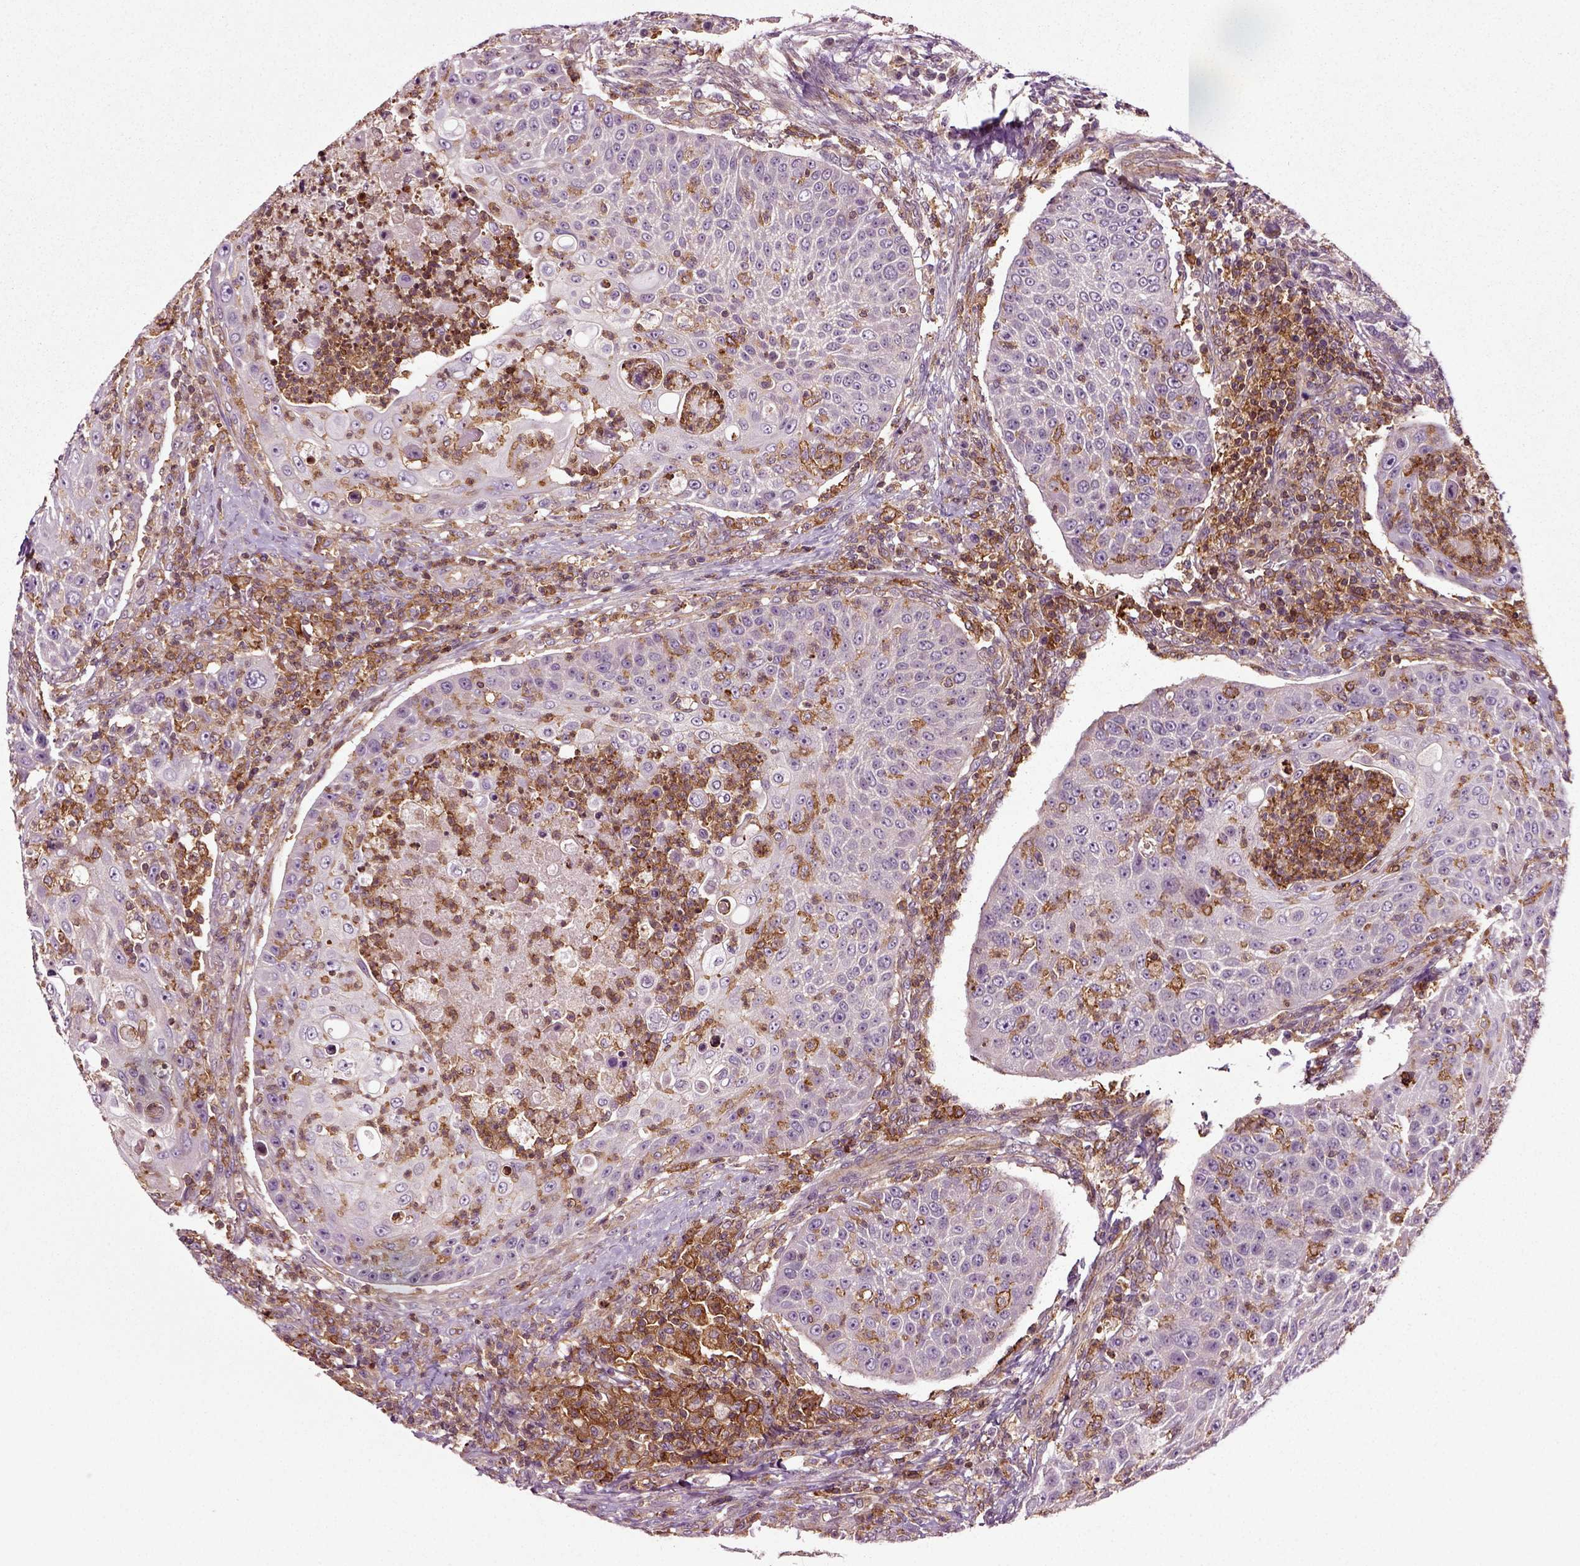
{"staining": {"intensity": "negative", "quantity": "none", "location": "none"}, "tissue": "head and neck cancer", "cell_type": "Tumor cells", "image_type": "cancer", "snomed": [{"axis": "morphology", "description": "Squamous cell carcinoma, NOS"}, {"axis": "topography", "description": "Head-Neck"}], "caption": "Immunohistochemical staining of human head and neck squamous cell carcinoma reveals no significant positivity in tumor cells.", "gene": "RHOF", "patient": {"sex": "male", "age": 69}}